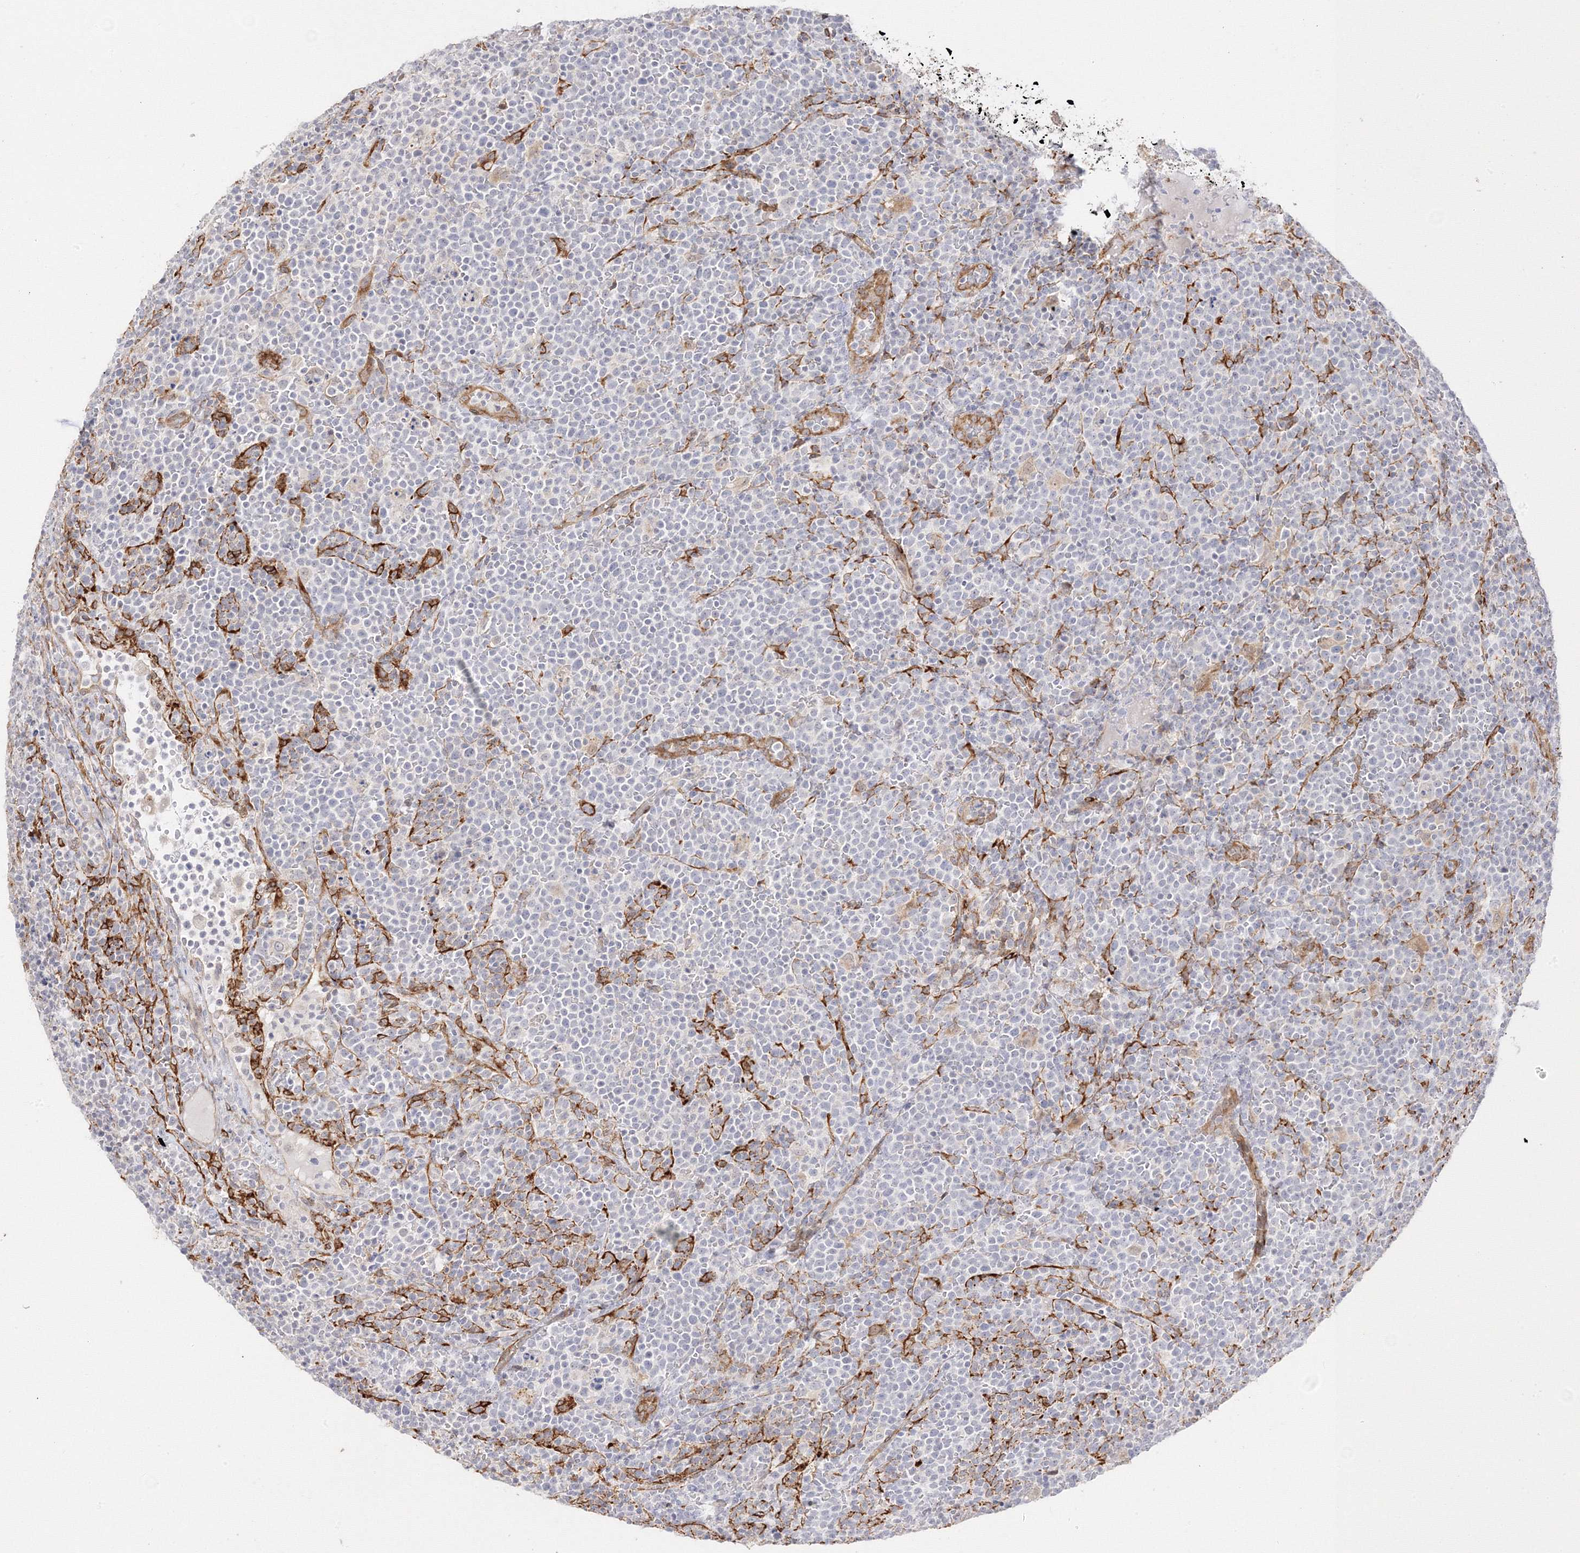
{"staining": {"intensity": "negative", "quantity": "none", "location": "none"}, "tissue": "lymphoma", "cell_type": "Tumor cells", "image_type": "cancer", "snomed": [{"axis": "morphology", "description": "Malignant lymphoma, non-Hodgkin's type, High grade"}, {"axis": "topography", "description": "Lymph node"}], "caption": "Protein analysis of malignant lymphoma, non-Hodgkin's type (high-grade) reveals no significant staining in tumor cells. Nuclei are stained in blue.", "gene": "C2CD2", "patient": {"sex": "male", "age": 61}}